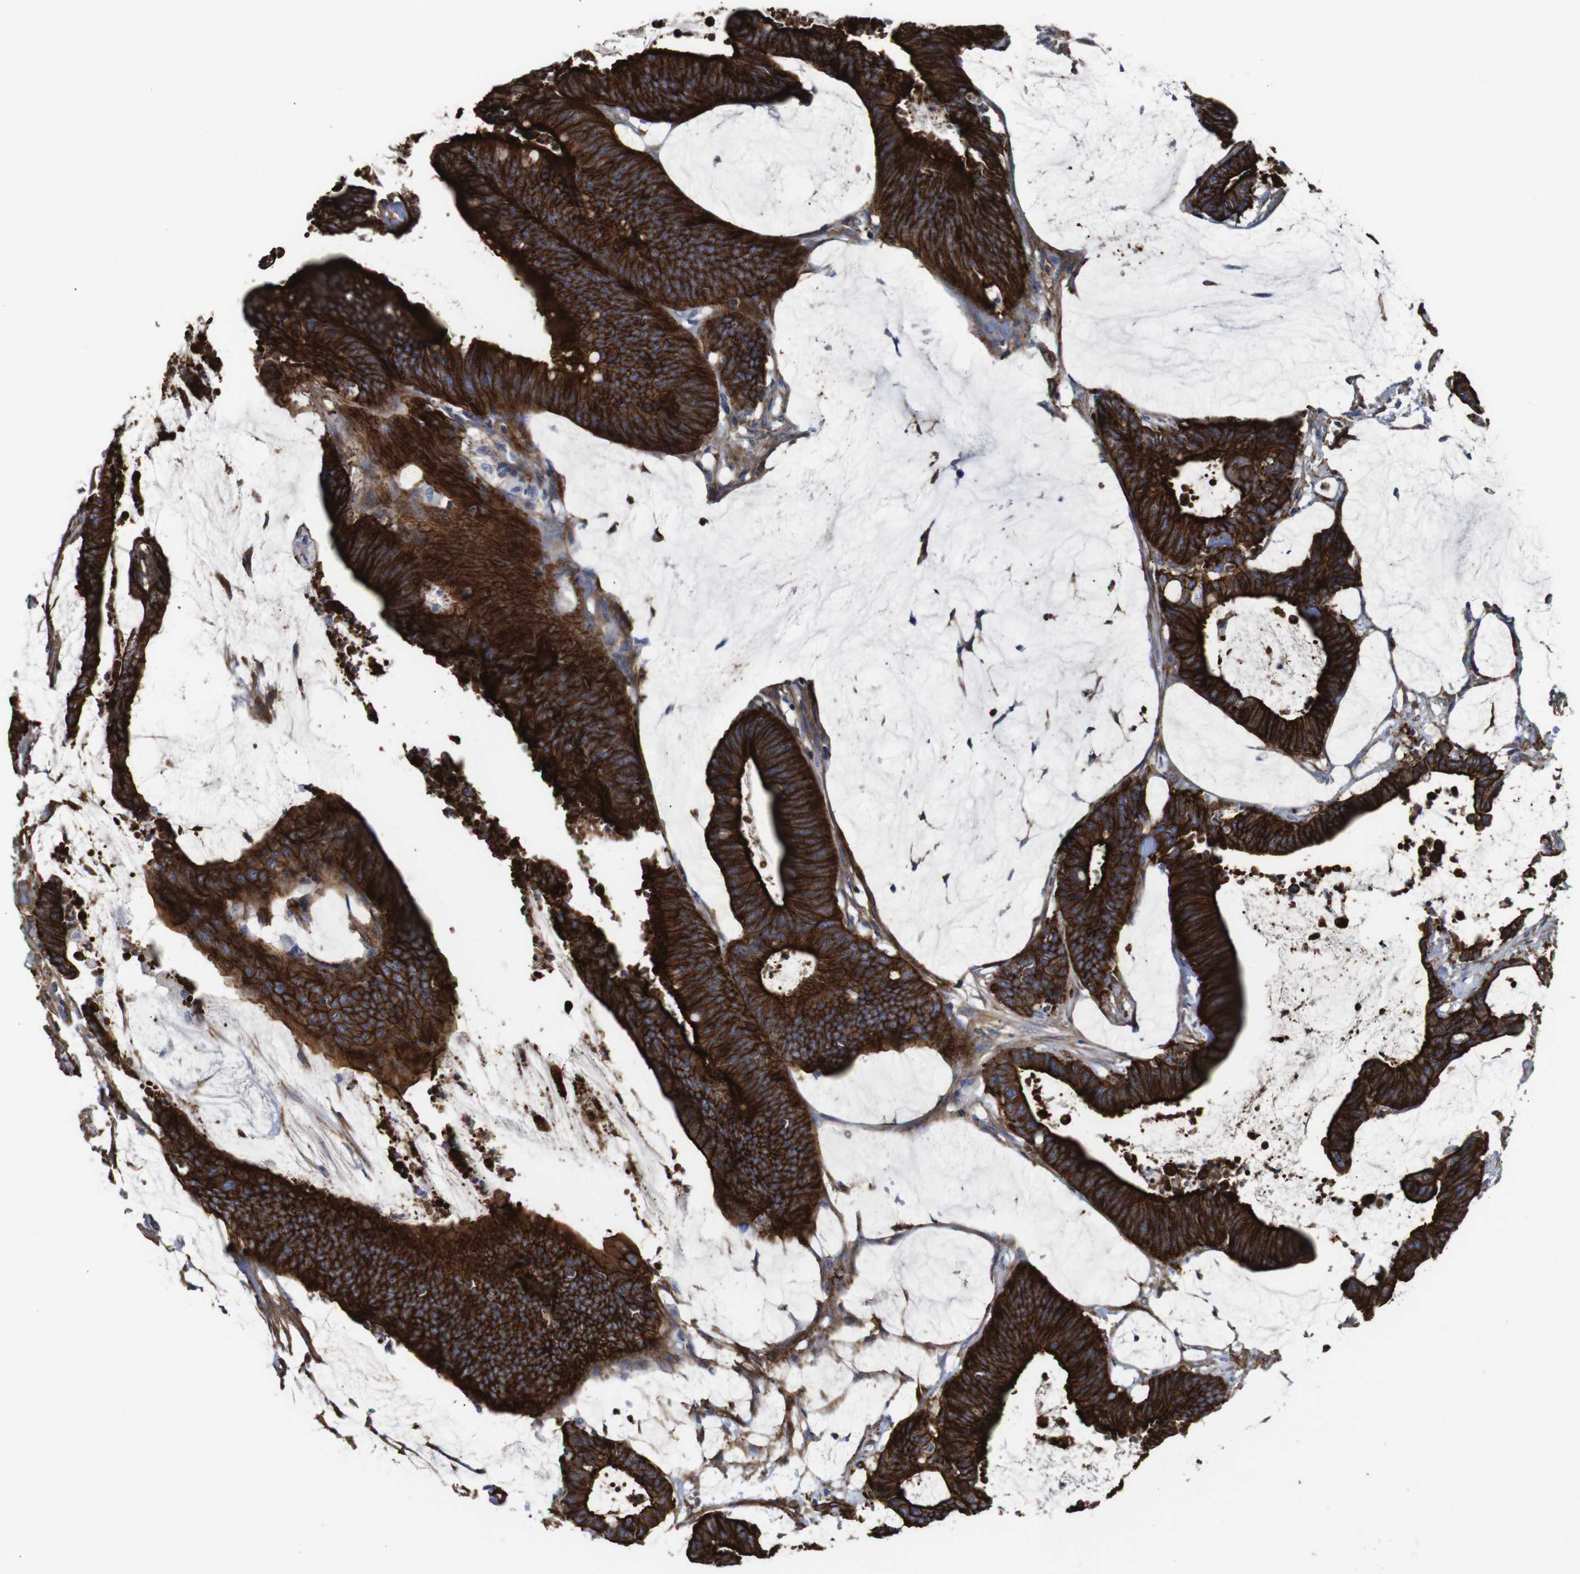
{"staining": {"intensity": "strong", "quantity": ">75%", "location": "cytoplasmic/membranous"}, "tissue": "colorectal cancer", "cell_type": "Tumor cells", "image_type": "cancer", "snomed": [{"axis": "morphology", "description": "Adenocarcinoma, NOS"}, {"axis": "topography", "description": "Rectum"}], "caption": "An image of colorectal adenocarcinoma stained for a protein exhibits strong cytoplasmic/membranous brown staining in tumor cells.", "gene": "SPTBN1", "patient": {"sex": "female", "age": 66}}